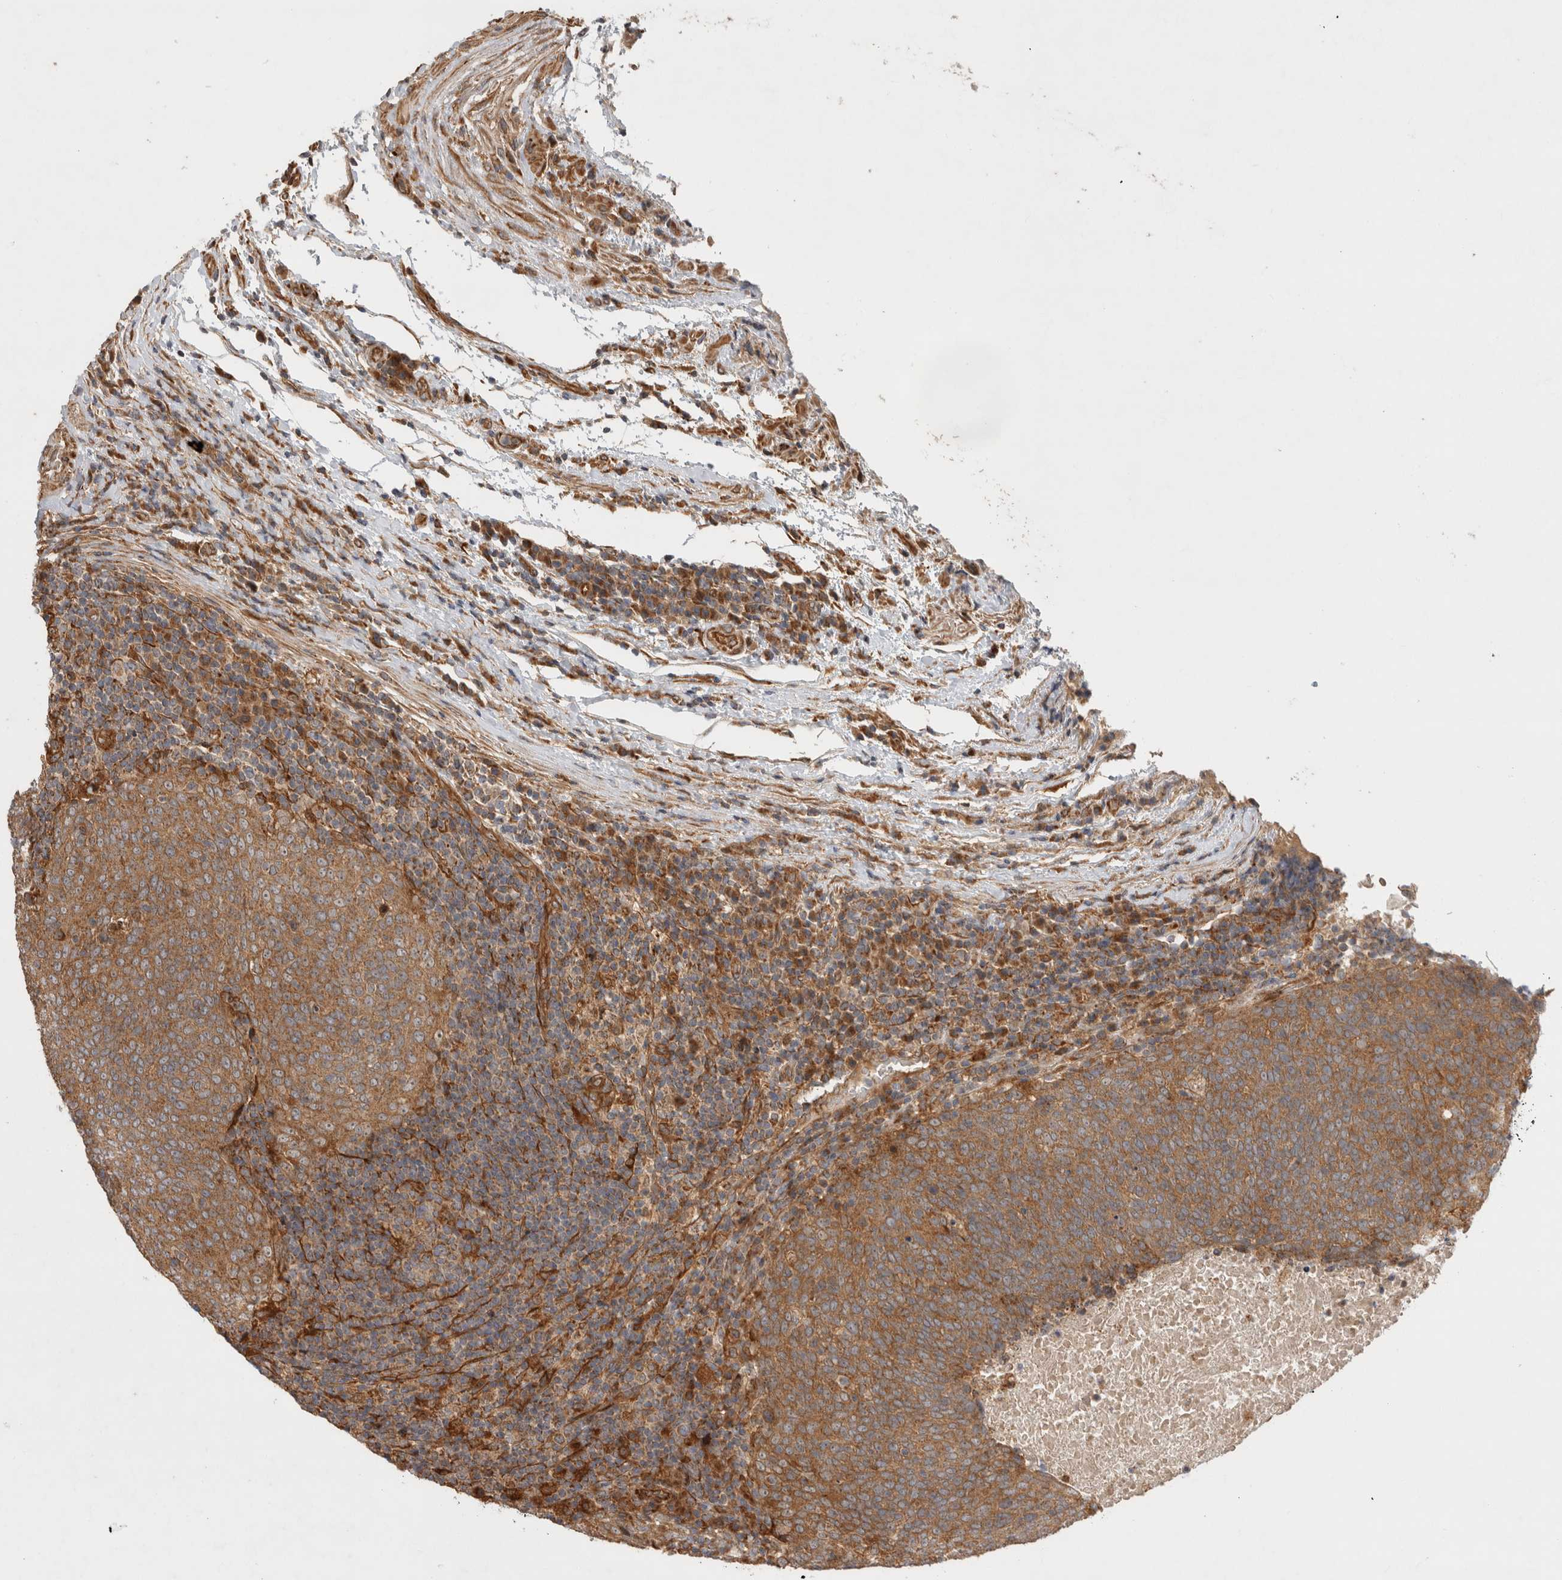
{"staining": {"intensity": "moderate", "quantity": ">75%", "location": "cytoplasmic/membranous"}, "tissue": "head and neck cancer", "cell_type": "Tumor cells", "image_type": "cancer", "snomed": [{"axis": "morphology", "description": "Squamous cell carcinoma, NOS"}, {"axis": "morphology", "description": "Squamous cell carcinoma, metastatic, NOS"}, {"axis": "topography", "description": "Lymph node"}, {"axis": "topography", "description": "Head-Neck"}], "caption": "Tumor cells reveal moderate cytoplasmic/membranous positivity in about >75% of cells in squamous cell carcinoma (head and neck).", "gene": "TUBD1", "patient": {"sex": "male", "age": 62}}